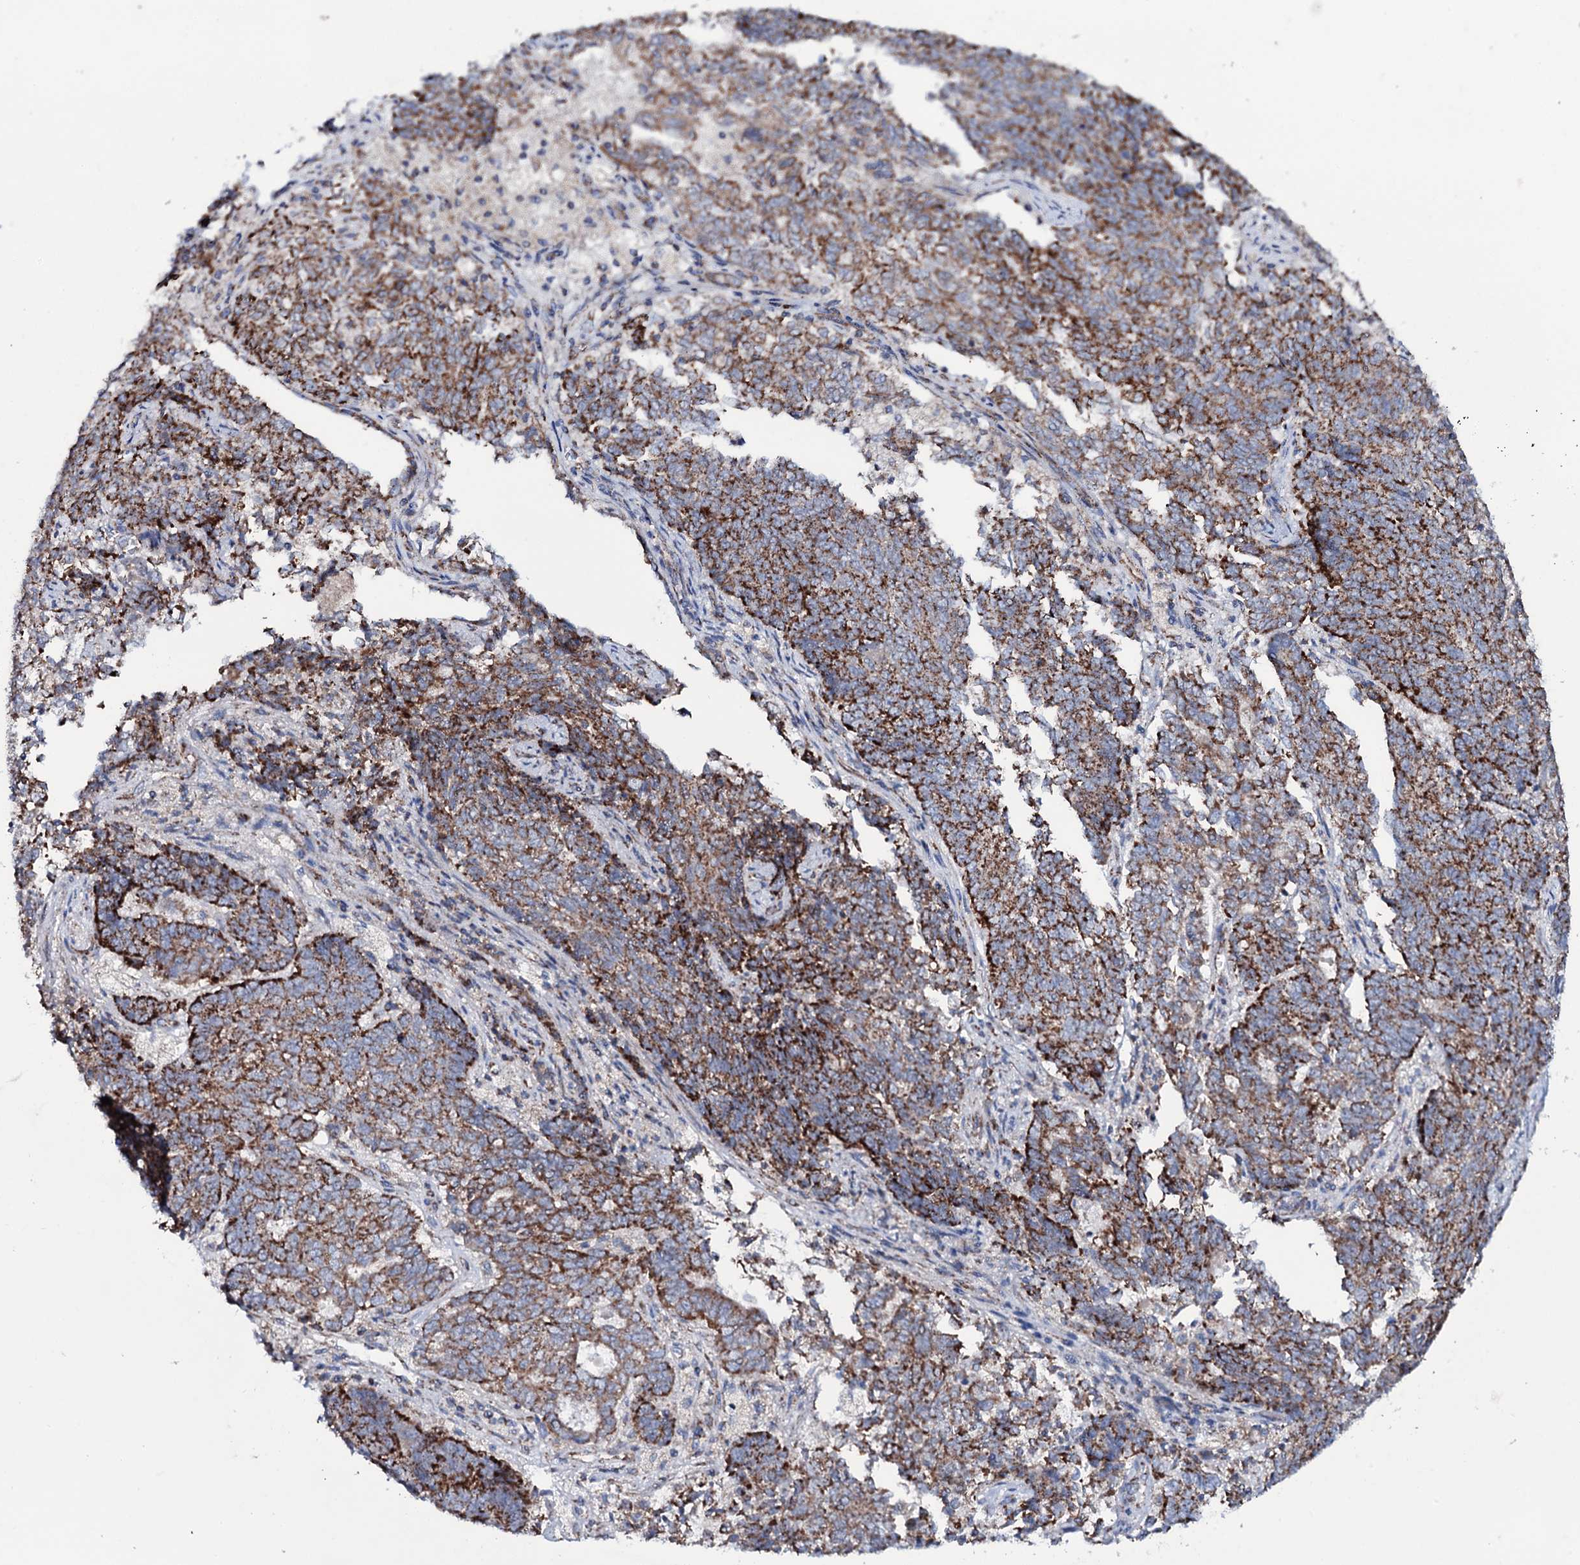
{"staining": {"intensity": "strong", "quantity": ">75%", "location": "cytoplasmic/membranous"}, "tissue": "endometrial cancer", "cell_type": "Tumor cells", "image_type": "cancer", "snomed": [{"axis": "morphology", "description": "Adenocarcinoma, NOS"}, {"axis": "topography", "description": "Endometrium"}], "caption": "Brown immunohistochemical staining in human adenocarcinoma (endometrial) exhibits strong cytoplasmic/membranous staining in approximately >75% of tumor cells.", "gene": "MRPS35", "patient": {"sex": "female", "age": 80}}